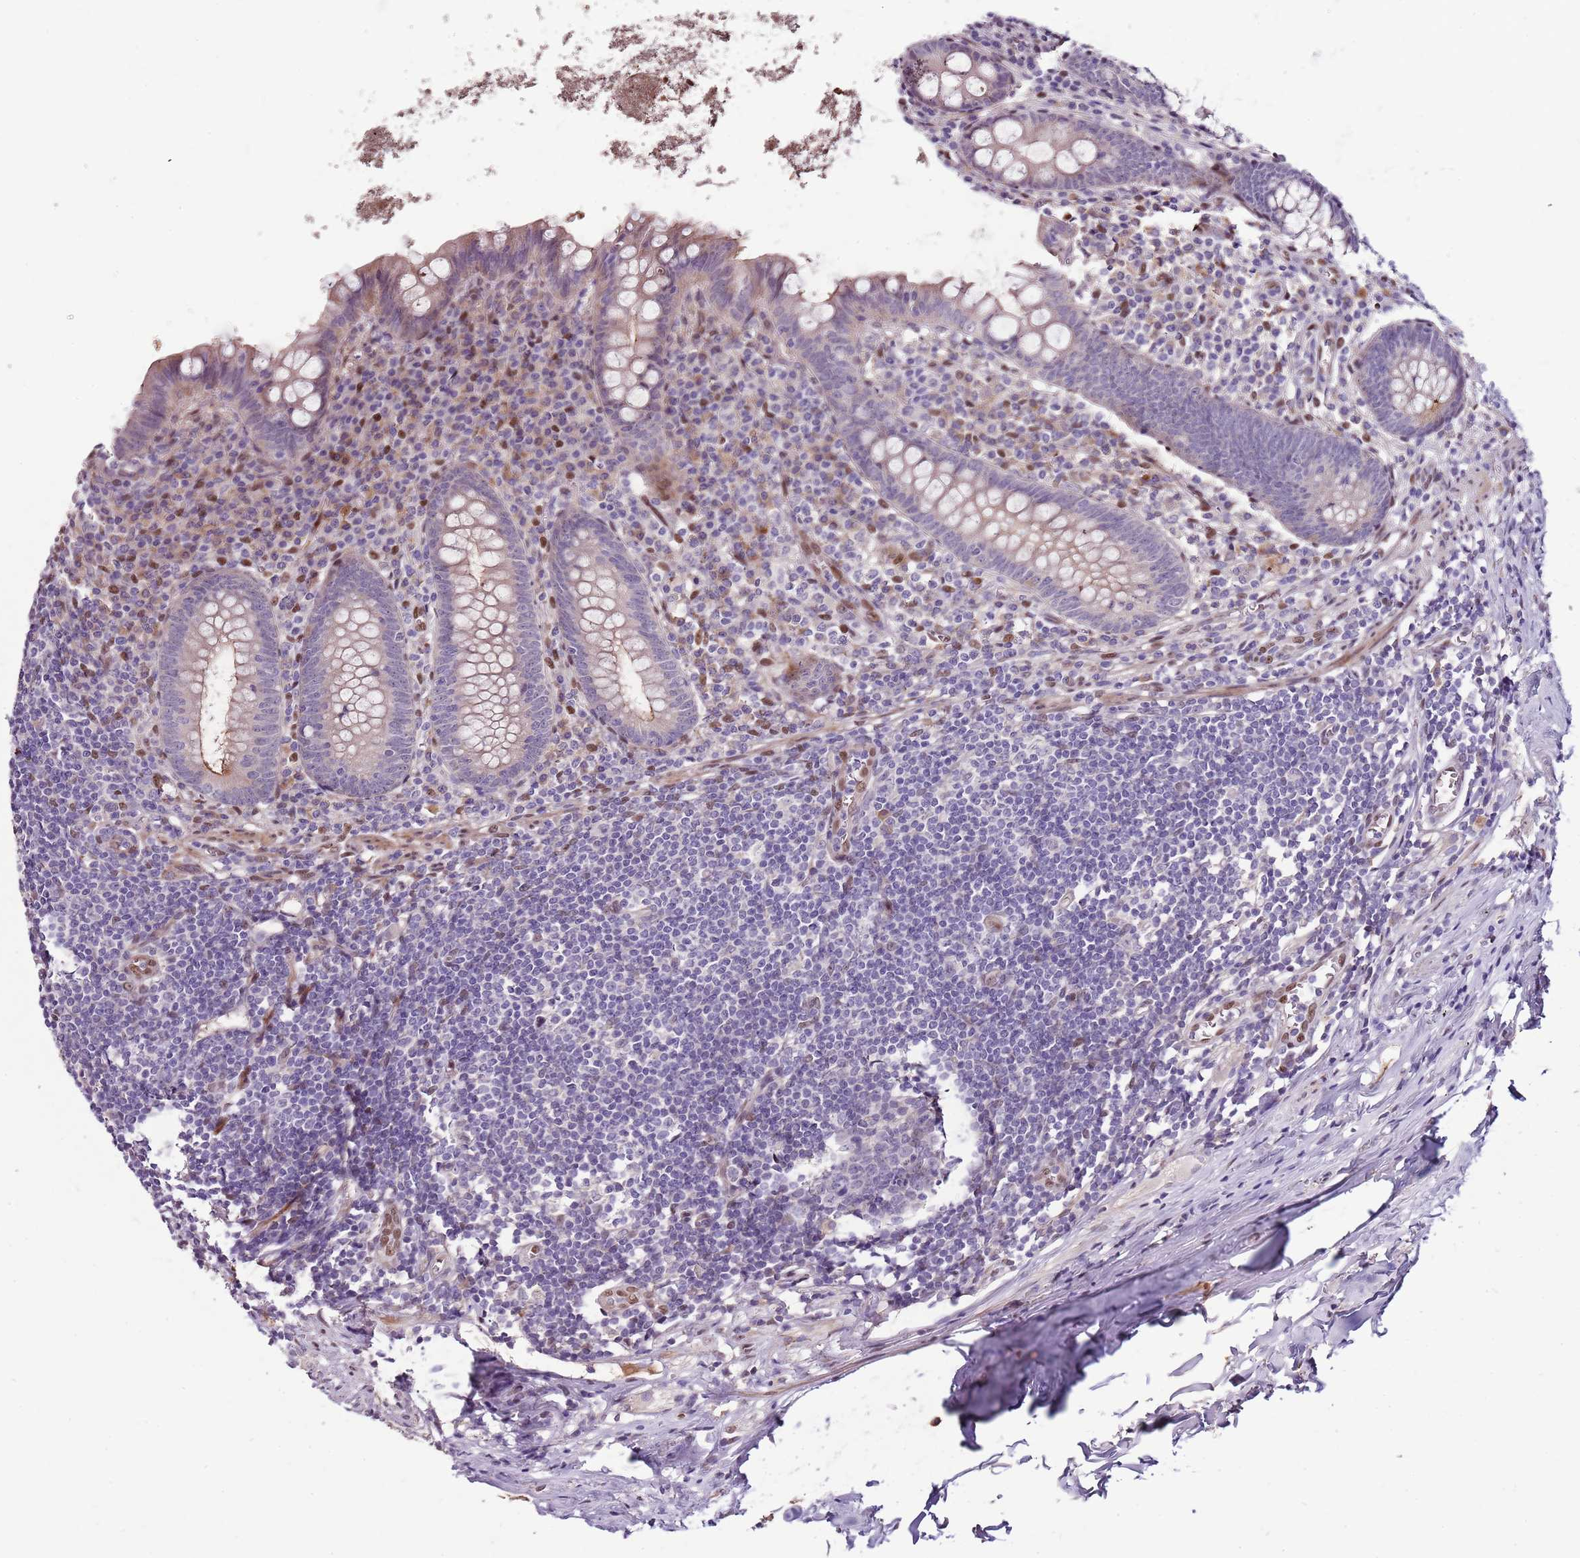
{"staining": {"intensity": "moderate", "quantity": "<25%", "location": "cytoplasmic/membranous"}, "tissue": "appendix", "cell_type": "Glandular cells", "image_type": "normal", "snomed": [{"axis": "morphology", "description": "Normal tissue, NOS"}, {"axis": "topography", "description": "Appendix"}], "caption": "Immunohistochemical staining of normal appendix displays moderate cytoplasmic/membranous protein staining in approximately <25% of glandular cells.", "gene": "NKX2", "patient": {"sex": "female", "age": 51}}